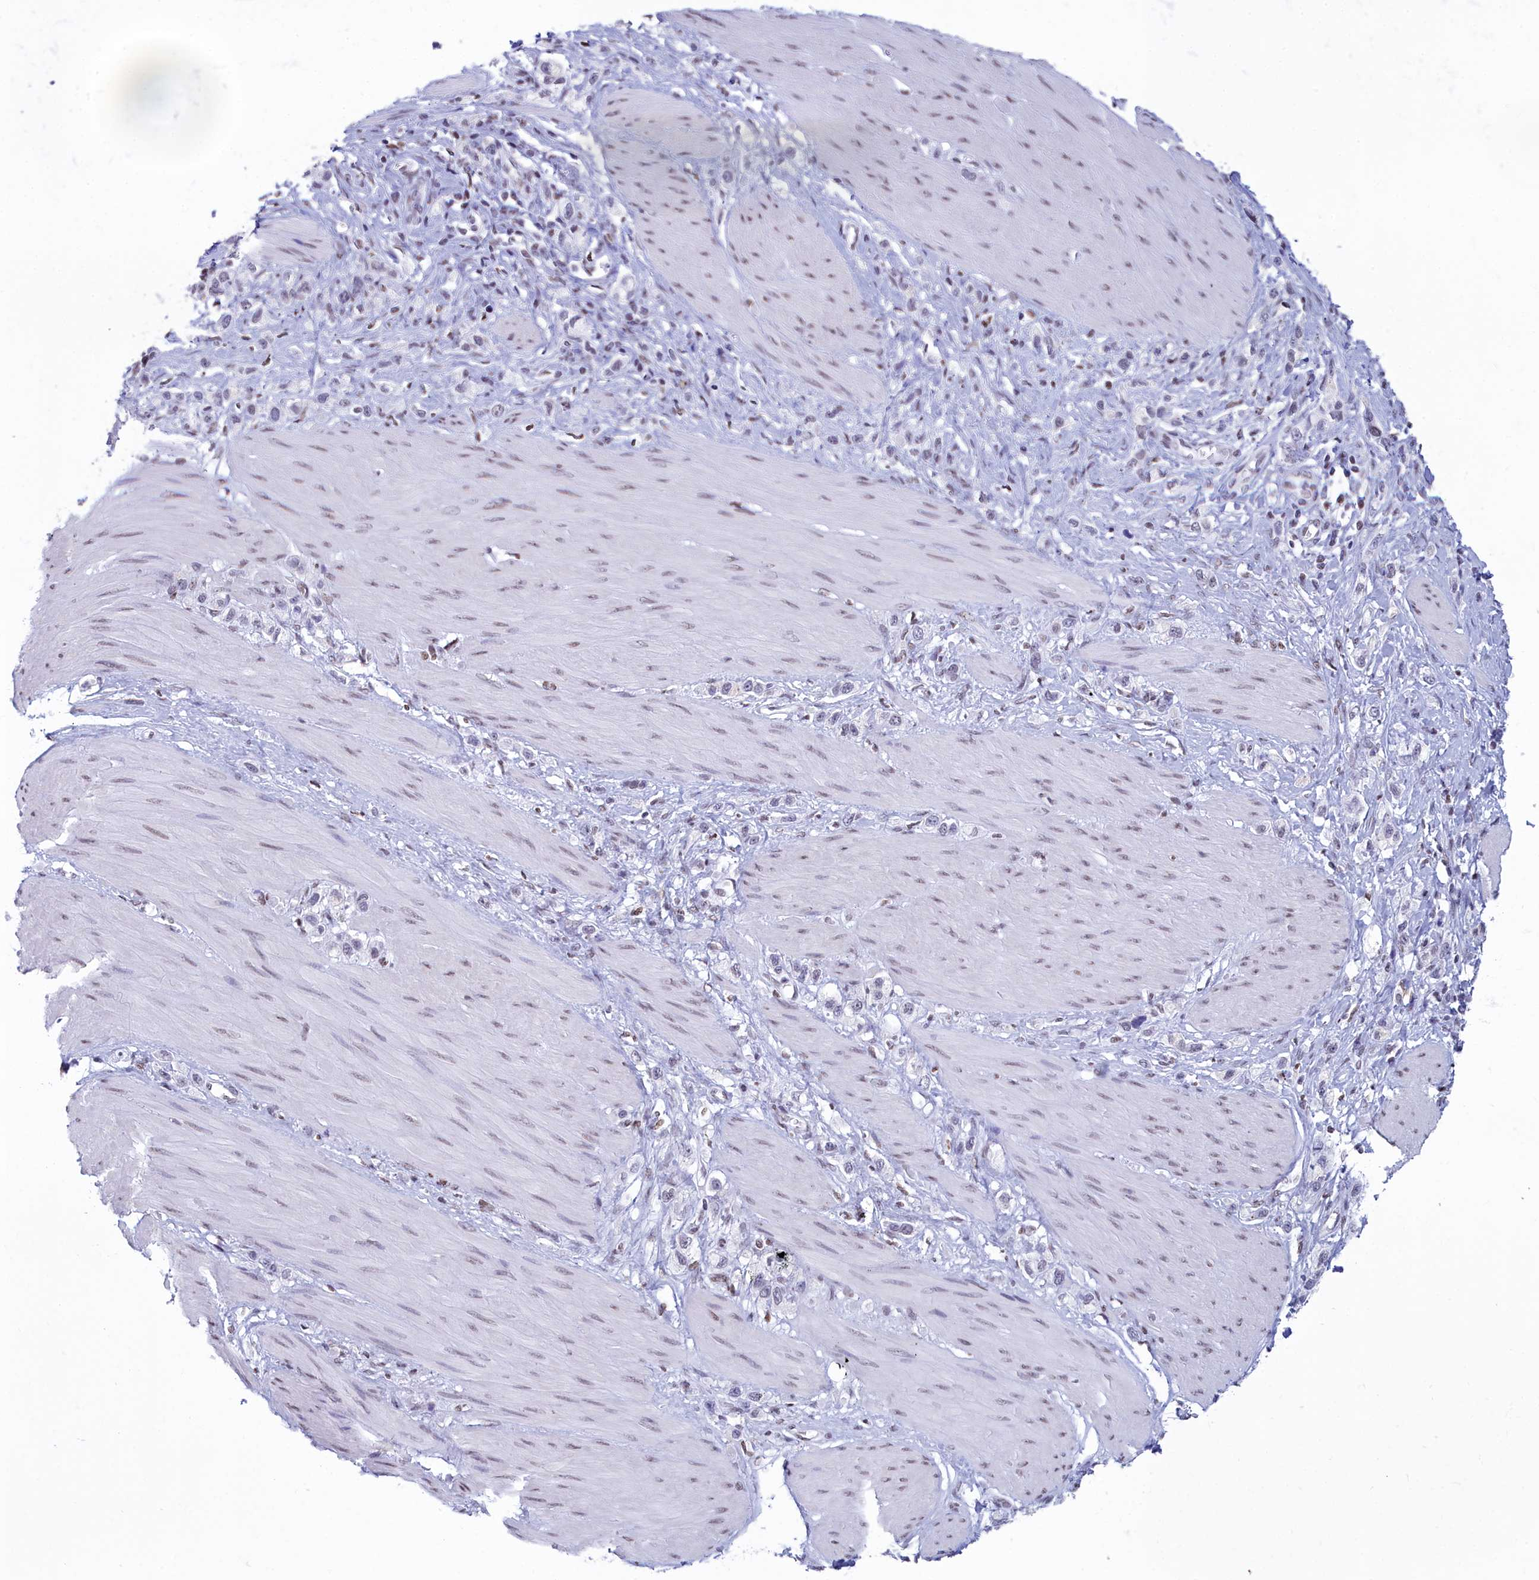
{"staining": {"intensity": "weak", "quantity": "<25%", "location": "nuclear"}, "tissue": "stomach cancer", "cell_type": "Tumor cells", "image_type": "cancer", "snomed": [{"axis": "morphology", "description": "Adenocarcinoma, NOS"}, {"axis": "topography", "description": "Stomach"}], "caption": "This is a photomicrograph of IHC staining of stomach cancer, which shows no expression in tumor cells.", "gene": "CDC26", "patient": {"sex": "female", "age": 65}}